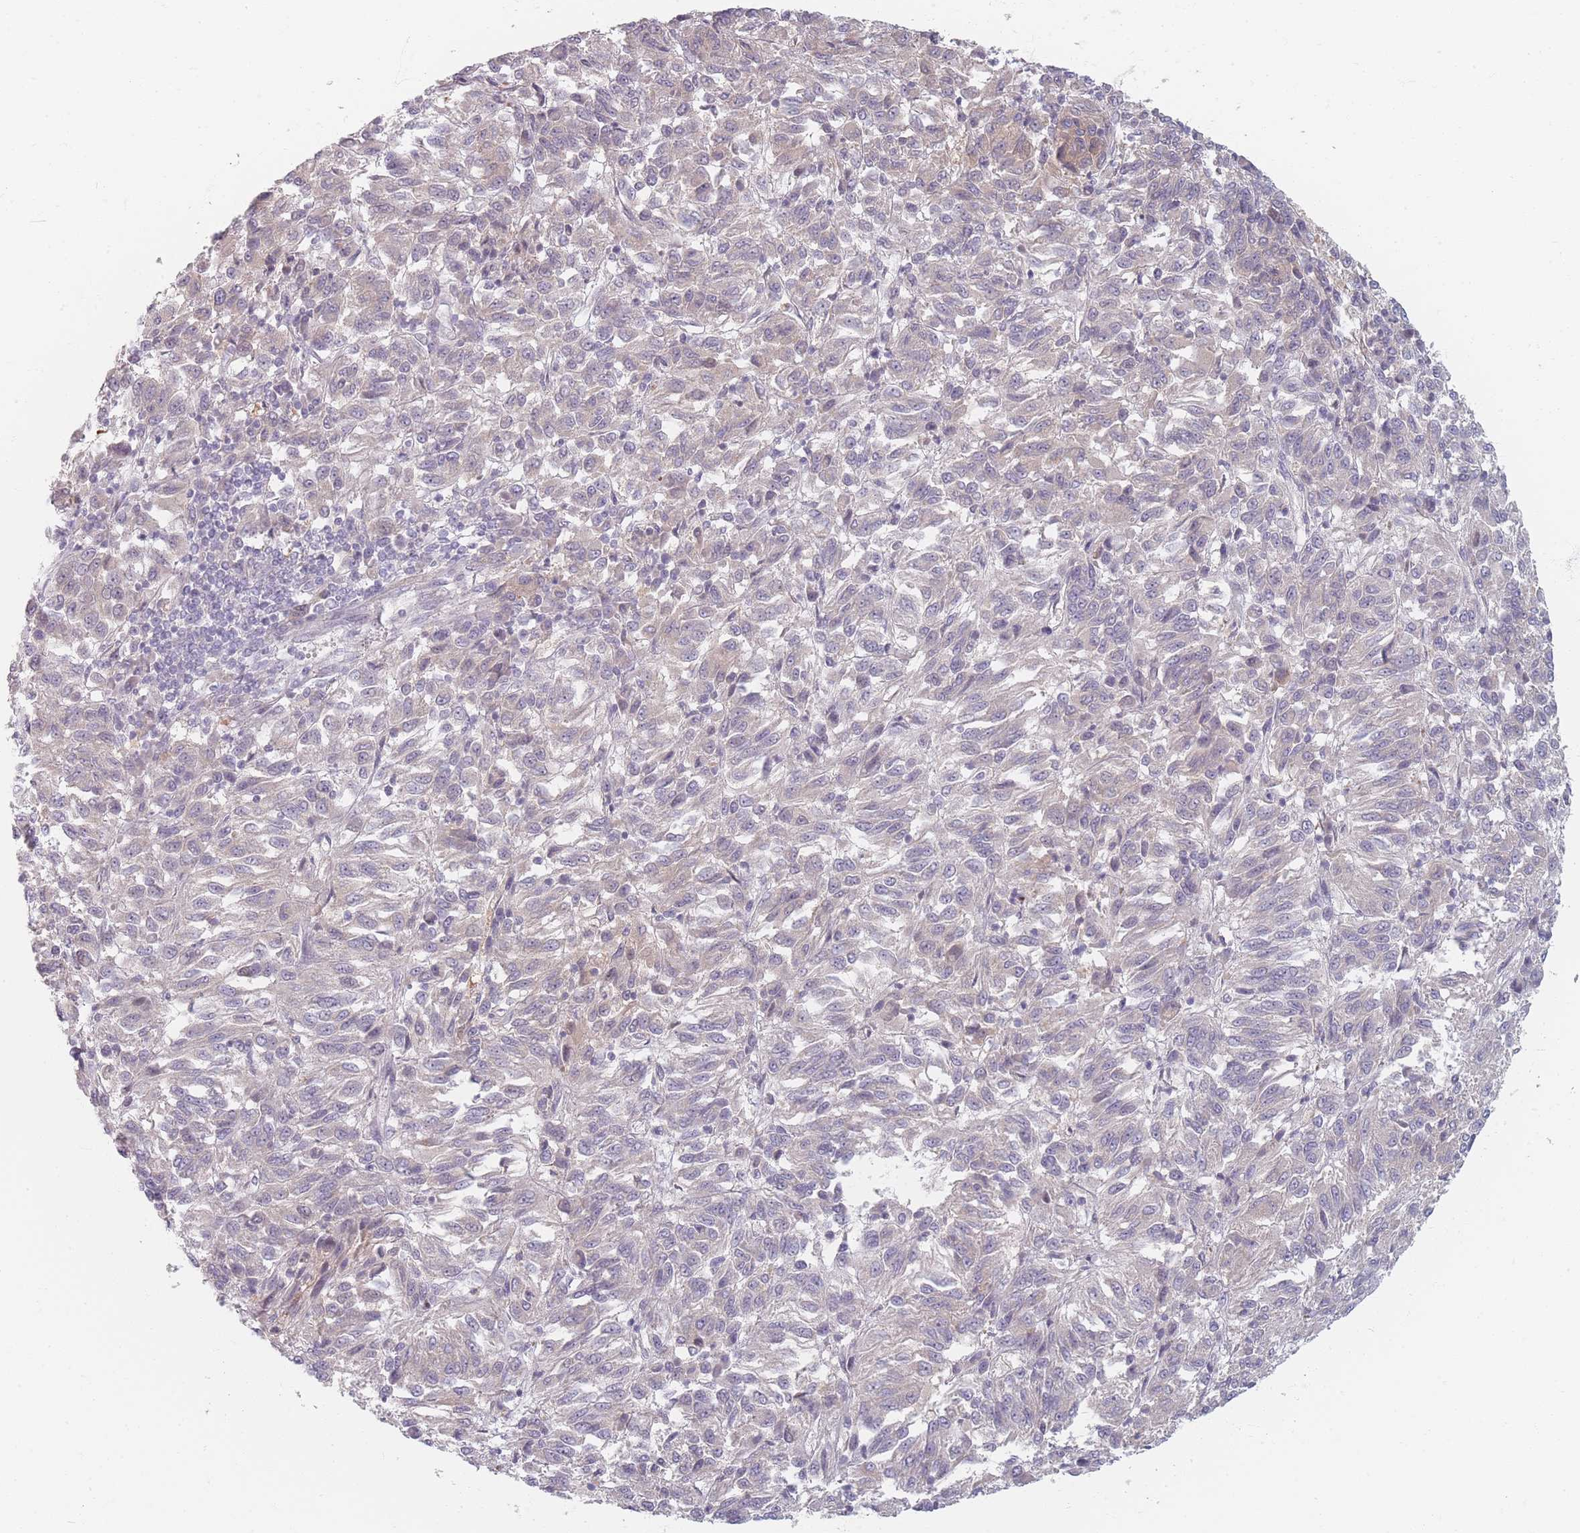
{"staining": {"intensity": "negative", "quantity": "none", "location": "none"}, "tissue": "melanoma", "cell_type": "Tumor cells", "image_type": "cancer", "snomed": [{"axis": "morphology", "description": "Malignant melanoma, Metastatic site"}, {"axis": "topography", "description": "Lung"}], "caption": "IHC histopathology image of human malignant melanoma (metastatic site) stained for a protein (brown), which exhibits no expression in tumor cells. Nuclei are stained in blue.", "gene": "TMOD1", "patient": {"sex": "male", "age": 64}}